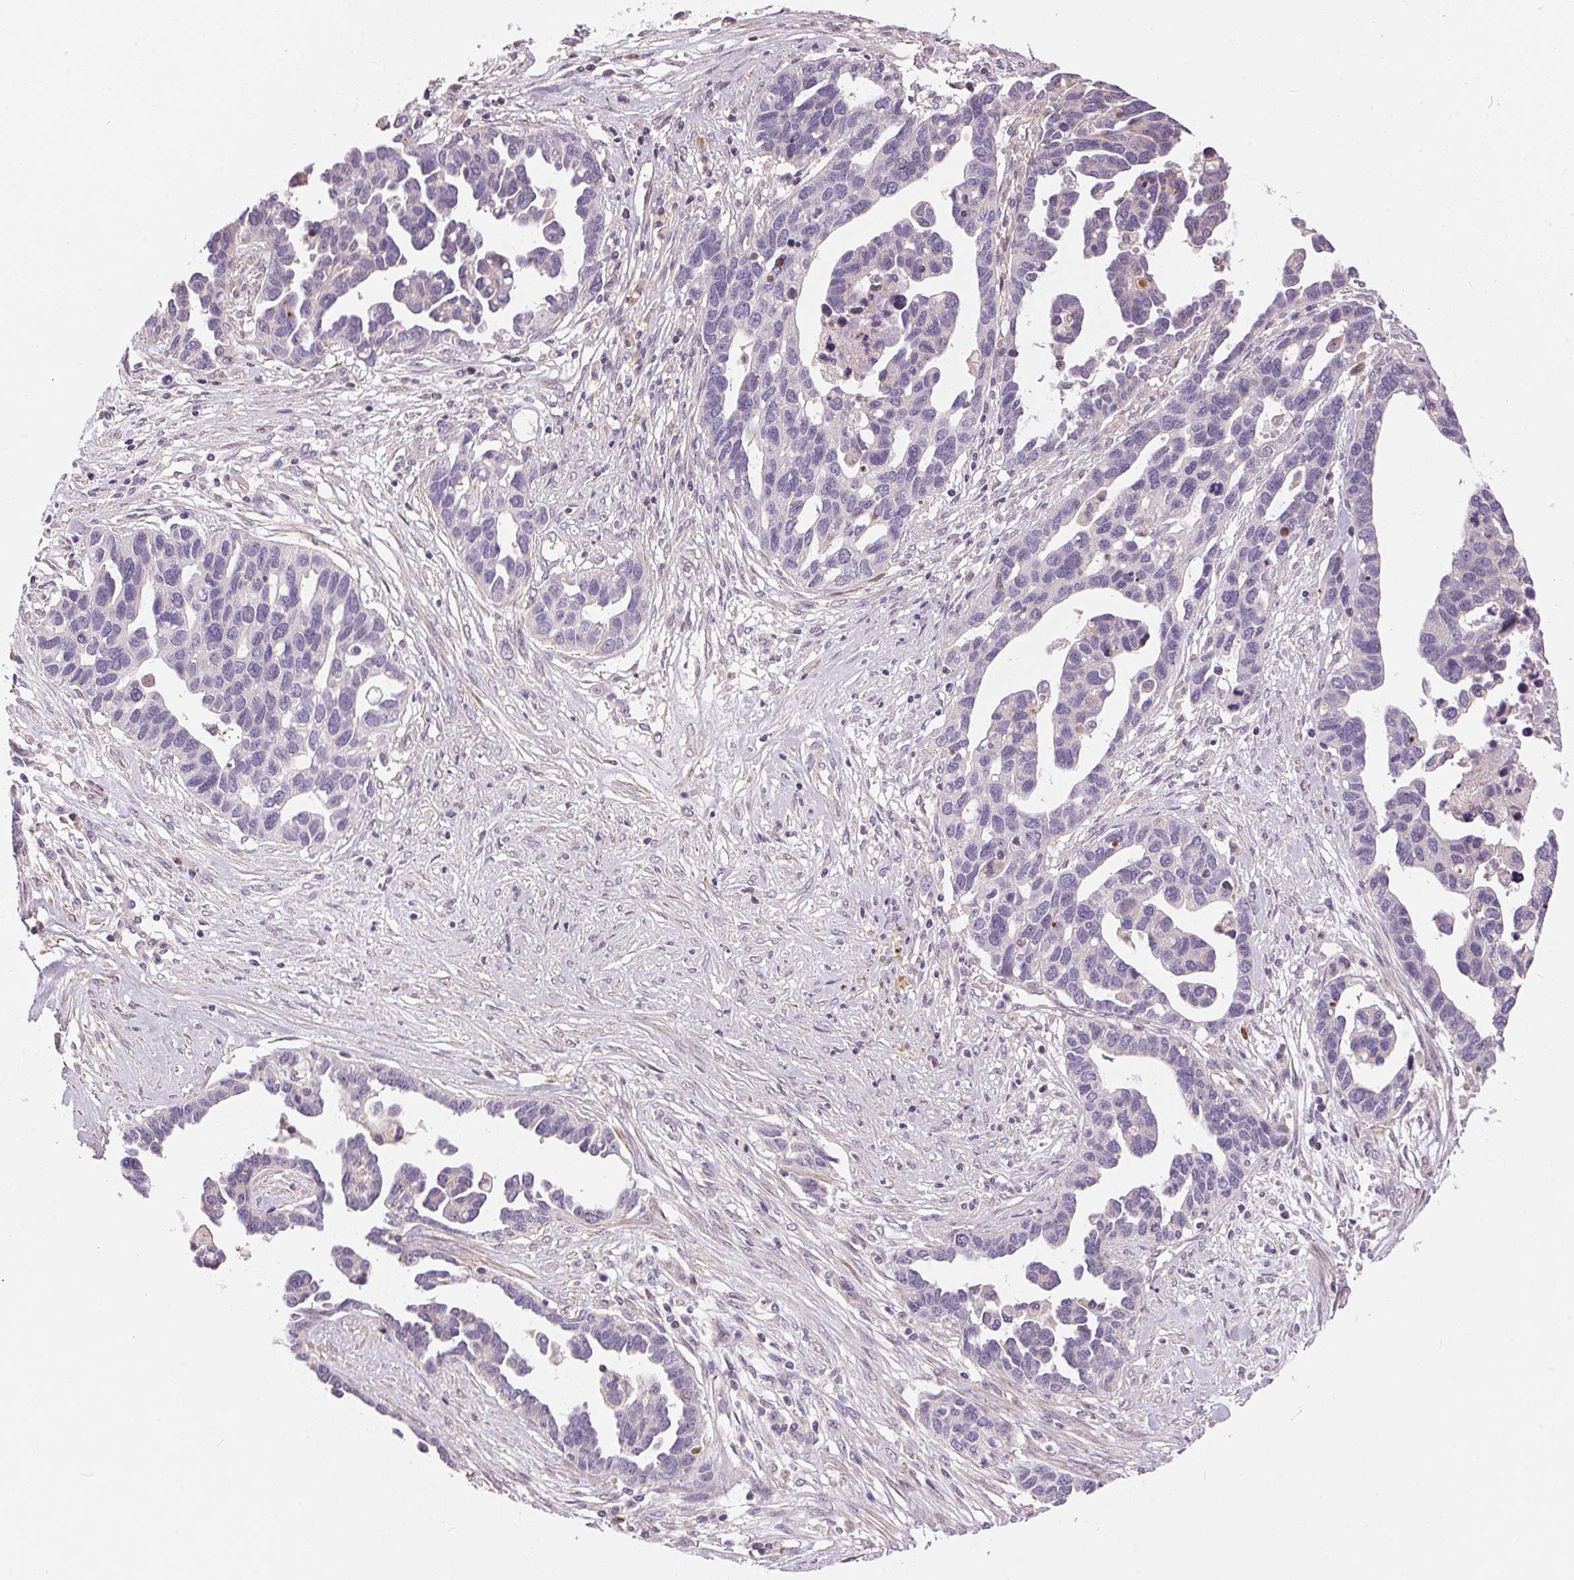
{"staining": {"intensity": "negative", "quantity": "none", "location": "none"}, "tissue": "ovarian cancer", "cell_type": "Tumor cells", "image_type": "cancer", "snomed": [{"axis": "morphology", "description": "Cystadenocarcinoma, serous, NOS"}, {"axis": "topography", "description": "Ovary"}], "caption": "Micrograph shows no significant protein staining in tumor cells of serous cystadenocarcinoma (ovarian). Brightfield microscopy of immunohistochemistry stained with DAB (3,3'-diaminobenzidine) (brown) and hematoxylin (blue), captured at high magnification.", "gene": "UNC13B", "patient": {"sex": "female", "age": 54}}